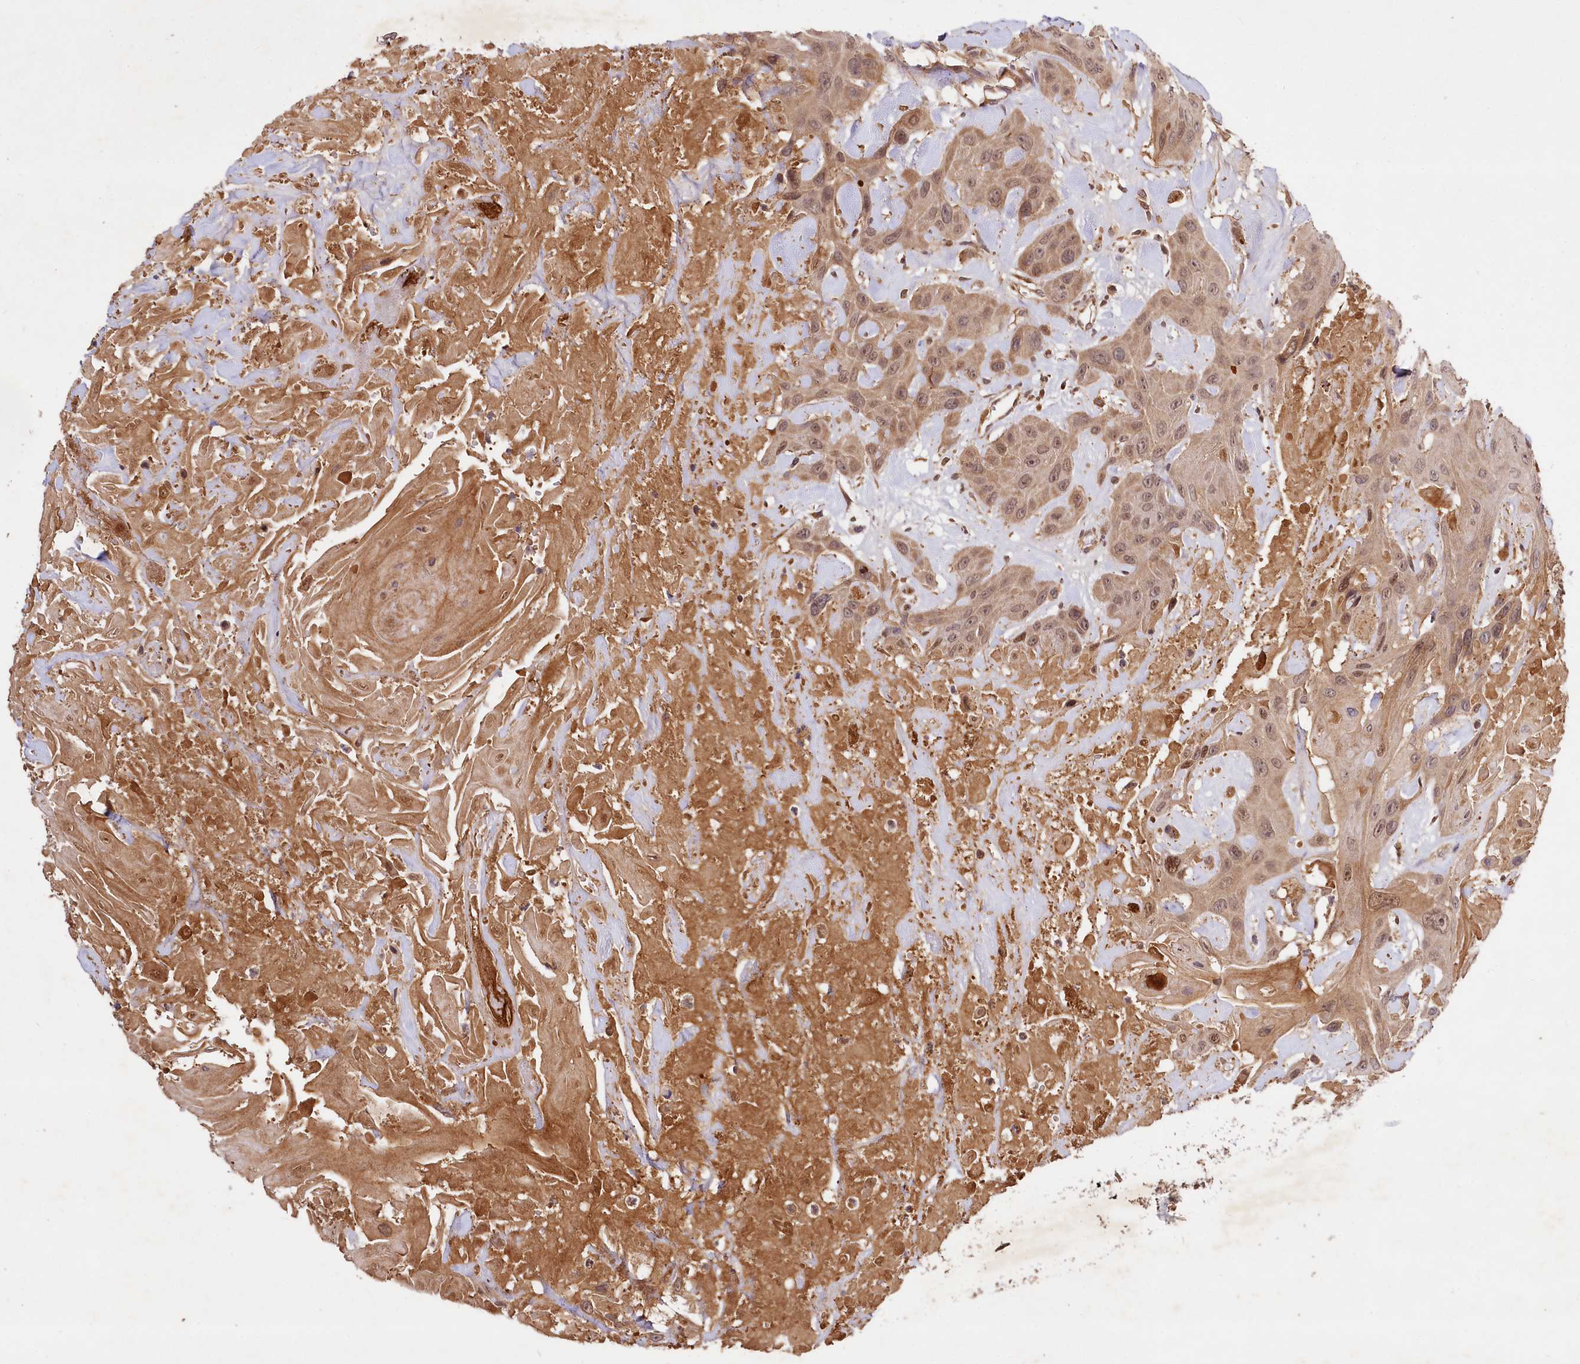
{"staining": {"intensity": "moderate", "quantity": ">75%", "location": "cytoplasmic/membranous,nuclear"}, "tissue": "head and neck cancer", "cell_type": "Tumor cells", "image_type": "cancer", "snomed": [{"axis": "morphology", "description": "Squamous cell carcinoma, NOS"}, {"axis": "topography", "description": "Head-Neck"}], "caption": "Moderate cytoplasmic/membranous and nuclear positivity for a protein is seen in about >75% of tumor cells of squamous cell carcinoma (head and neck) using immunohistochemistry (IHC).", "gene": "MCF2L2", "patient": {"sex": "male", "age": 81}}